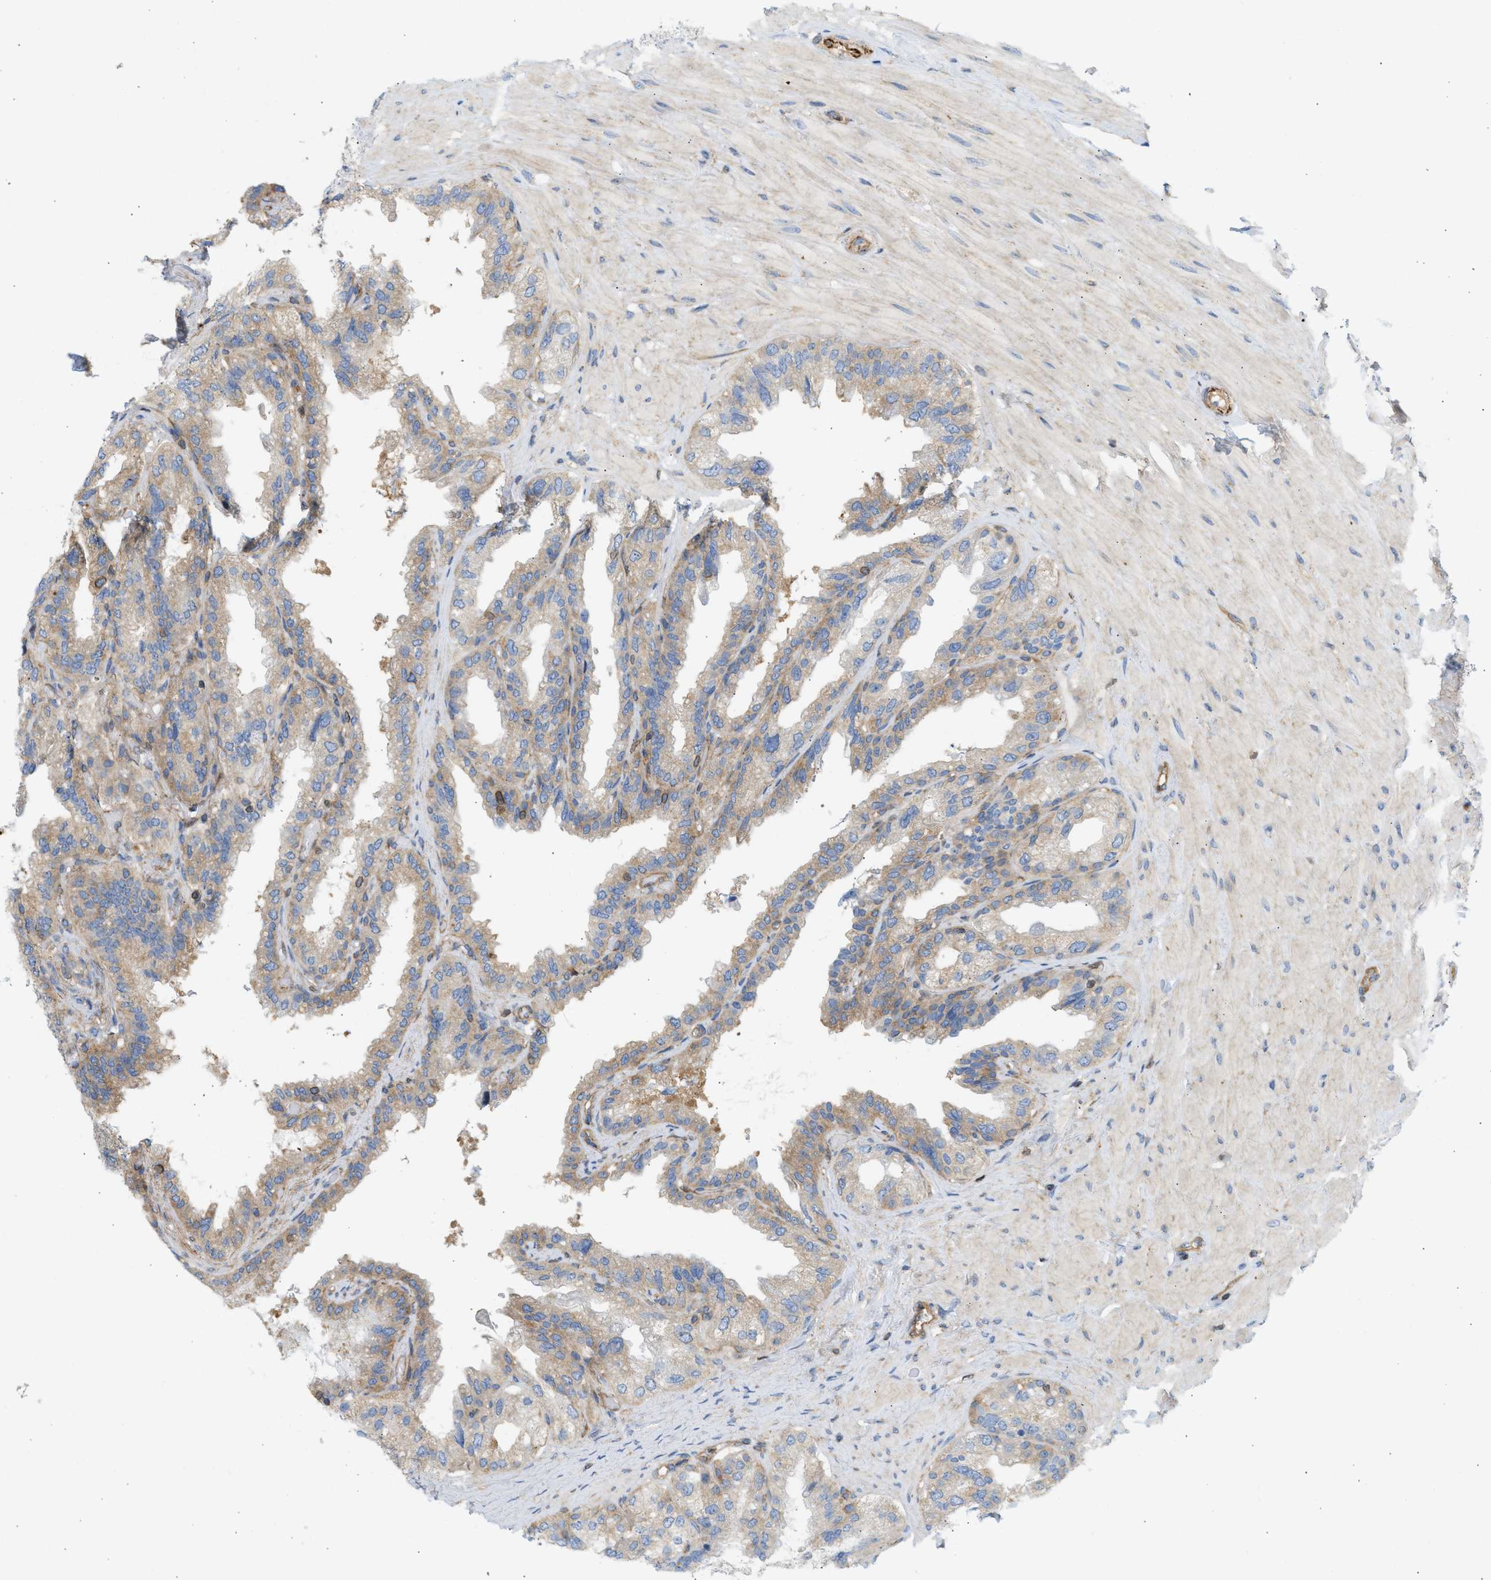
{"staining": {"intensity": "moderate", "quantity": "25%-75%", "location": "cytoplasmic/membranous"}, "tissue": "seminal vesicle", "cell_type": "Glandular cells", "image_type": "normal", "snomed": [{"axis": "morphology", "description": "Normal tissue, NOS"}, {"axis": "topography", "description": "Seminal veicle"}], "caption": "This is a photomicrograph of IHC staining of benign seminal vesicle, which shows moderate expression in the cytoplasmic/membranous of glandular cells.", "gene": "STRN", "patient": {"sex": "male", "age": 68}}